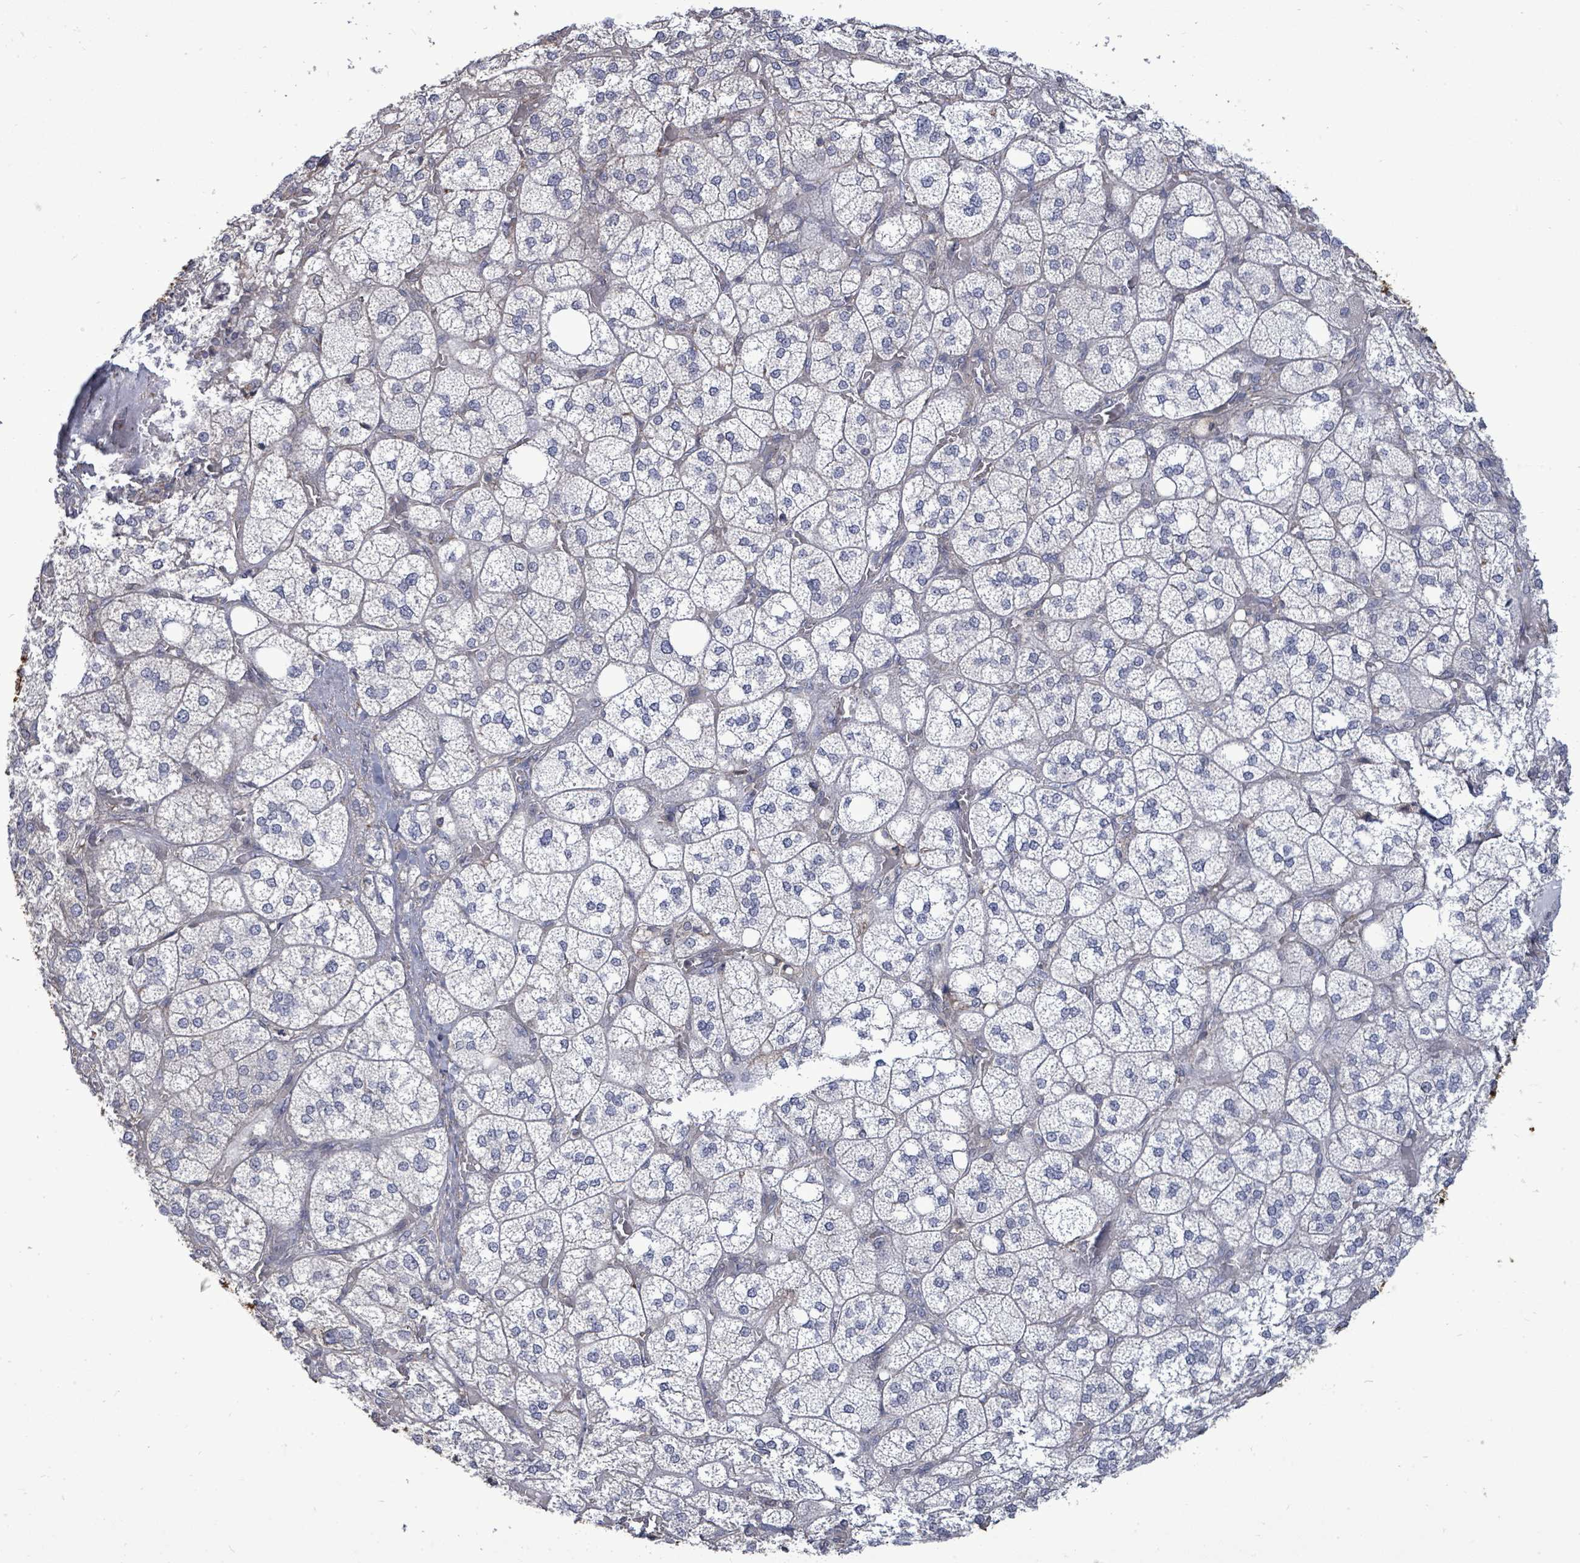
{"staining": {"intensity": "negative", "quantity": "none", "location": "none"}, "tissue": "adrenal gland", "cell_type": "Glandular cells", "image_type": "normal", "snomed": [{"axis": "morphology", "description": "Normal tissue, NOS"}, {"axis": "topography", "description": "Adrenal gland"}], "caption": "This is an immunohistochemistry (IHC) histopathology image of unremarkable adrenal gland. There is no positivity in glandular cells.", "gene": "PAPSS1", "patient": {"sex": "male", "age": 61}}